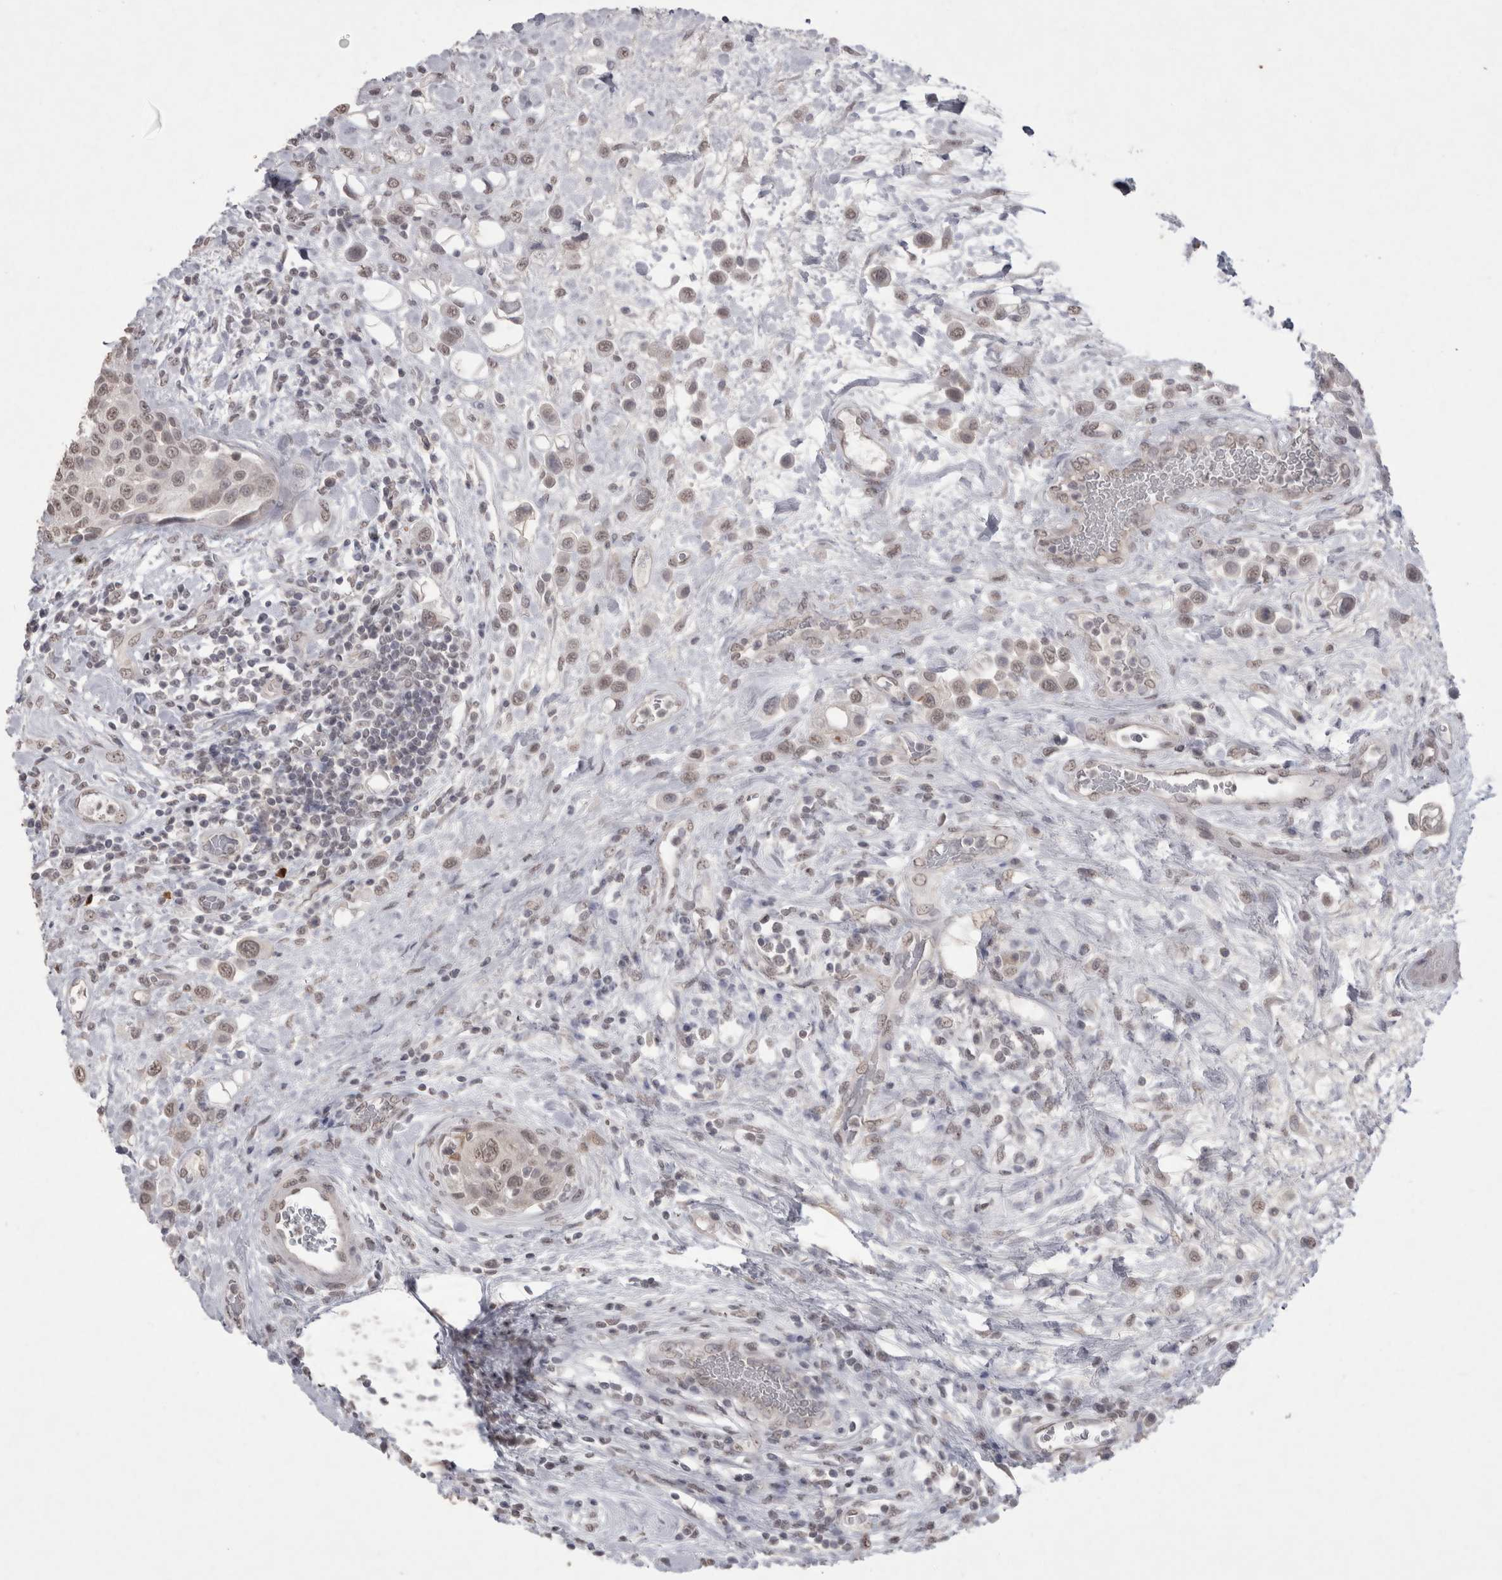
{"staining": {"intensity": "weak", "quantity": ">75%", "location": "nuclear"}, "tissue": "urothelial cancer", "cell_type": "Tumor cells", "image_type": "cancer", "snomed": [{"axis": "morphology", "description": "Urothelial carcinoma, High grade"}, {"axis": "topography", "description": "Urinary bladder"}], "caption": "An immunohistochemistry (IHC) image of neoplastic tissue is shown. Protein staining in brown labels weak nuclear positivity in urothelial carcinoma (high-grade) within tumor cells. (Brightfield microscopy of DAB IHC at high magnification).", "gene": "DDX4", "patient": {"sex": "male", "age": 50}}